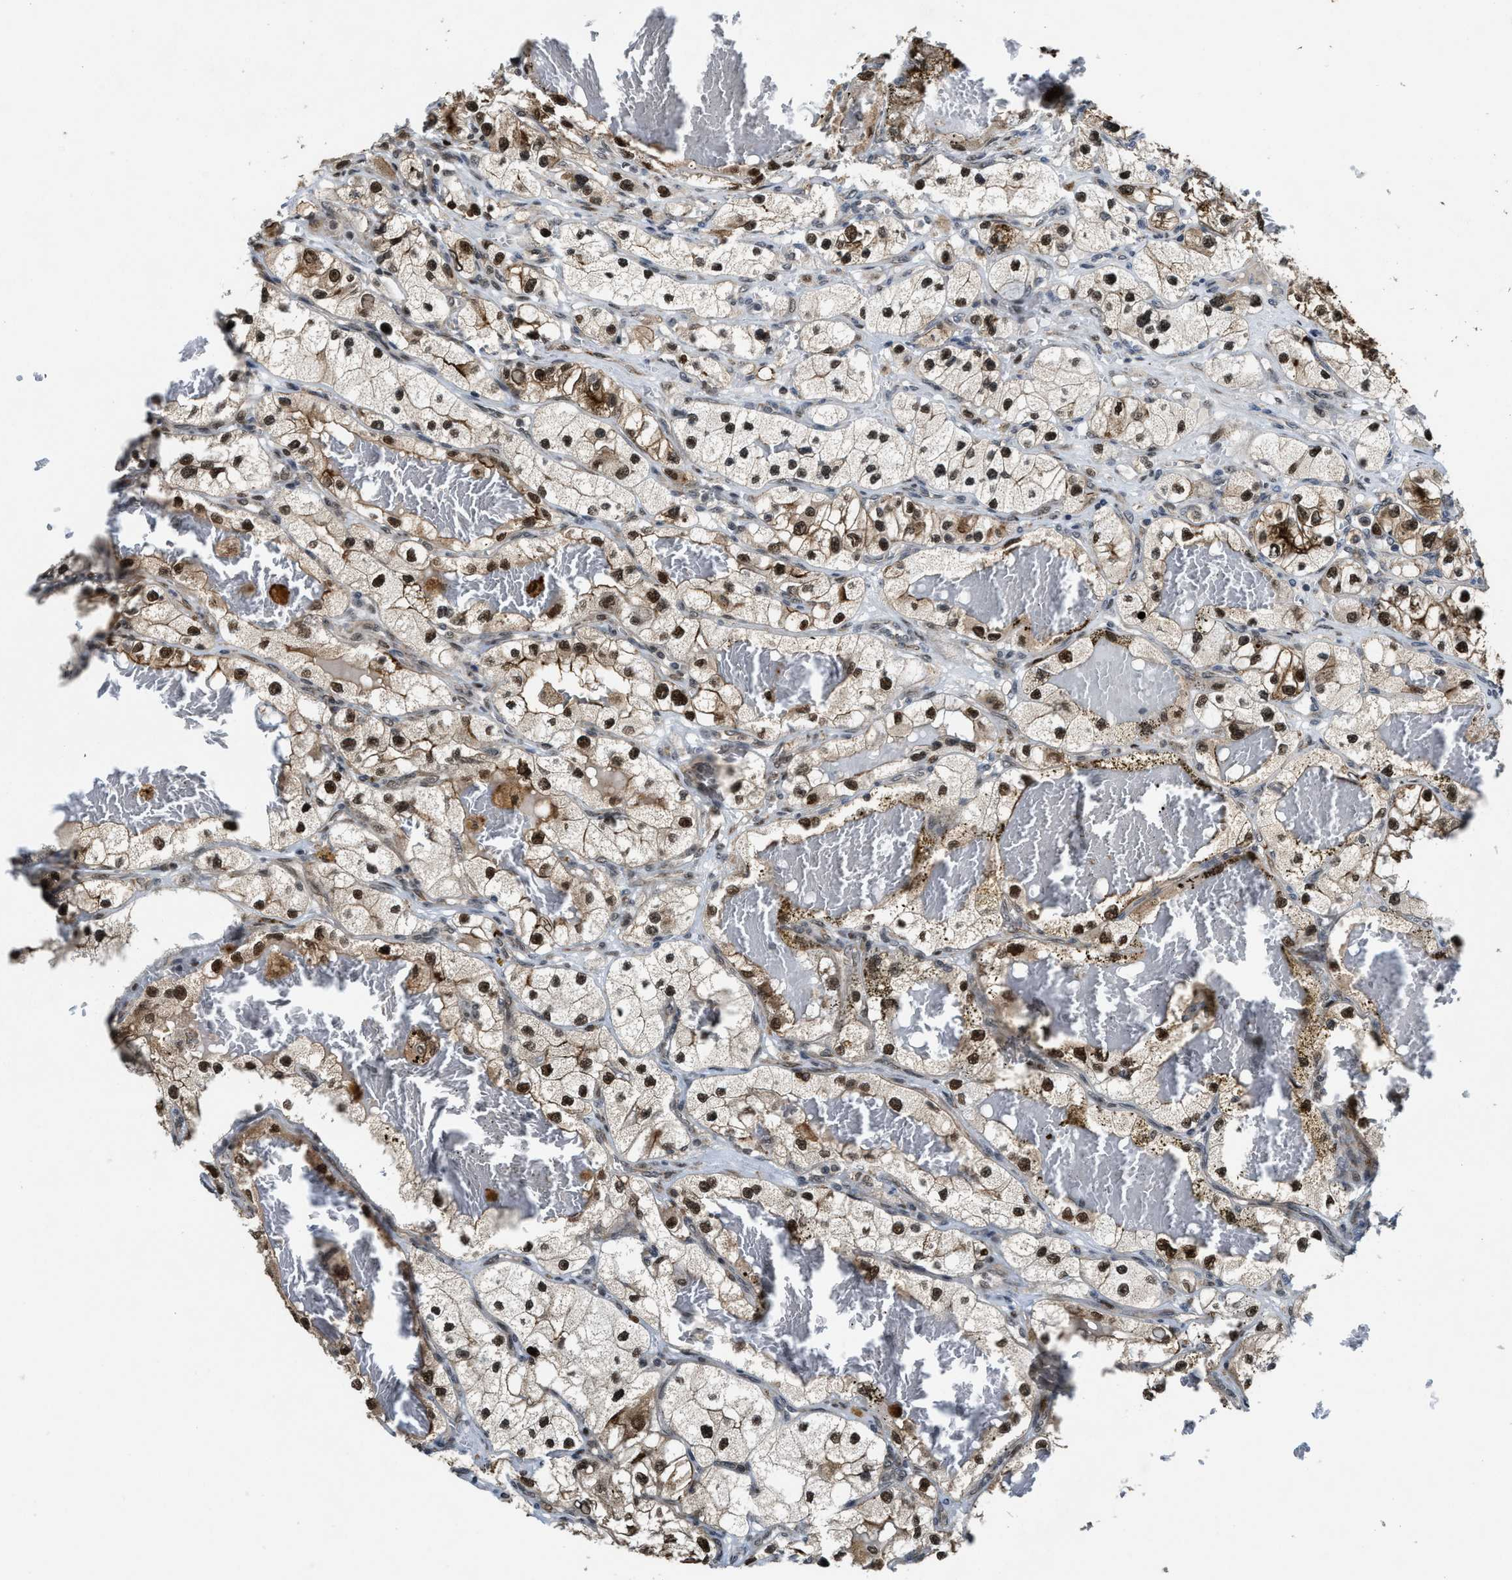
{"staining": {"intensity": "strong", "quantity": ">75%", "location": "cytoplasmic/membranous,nuclear"}, "tissue": "renal cancer", "cell_type": "Tumor cells", "image_type": "cancer", "snomed": [{"axis": "morphology", "description": "Adenocarcinoma, NOS"}, {"axis": "topography", "description": "Kidney"}], "caption": "Approximately >75% of tumor cells in human renal adenocarcinoma display strong cytoplasmic/membranous and nuclear protein positivity as visualized by brown immunohistochemical staining.", "gene": "ZNF250", "patient": {"sex": "female", "age": 57}}